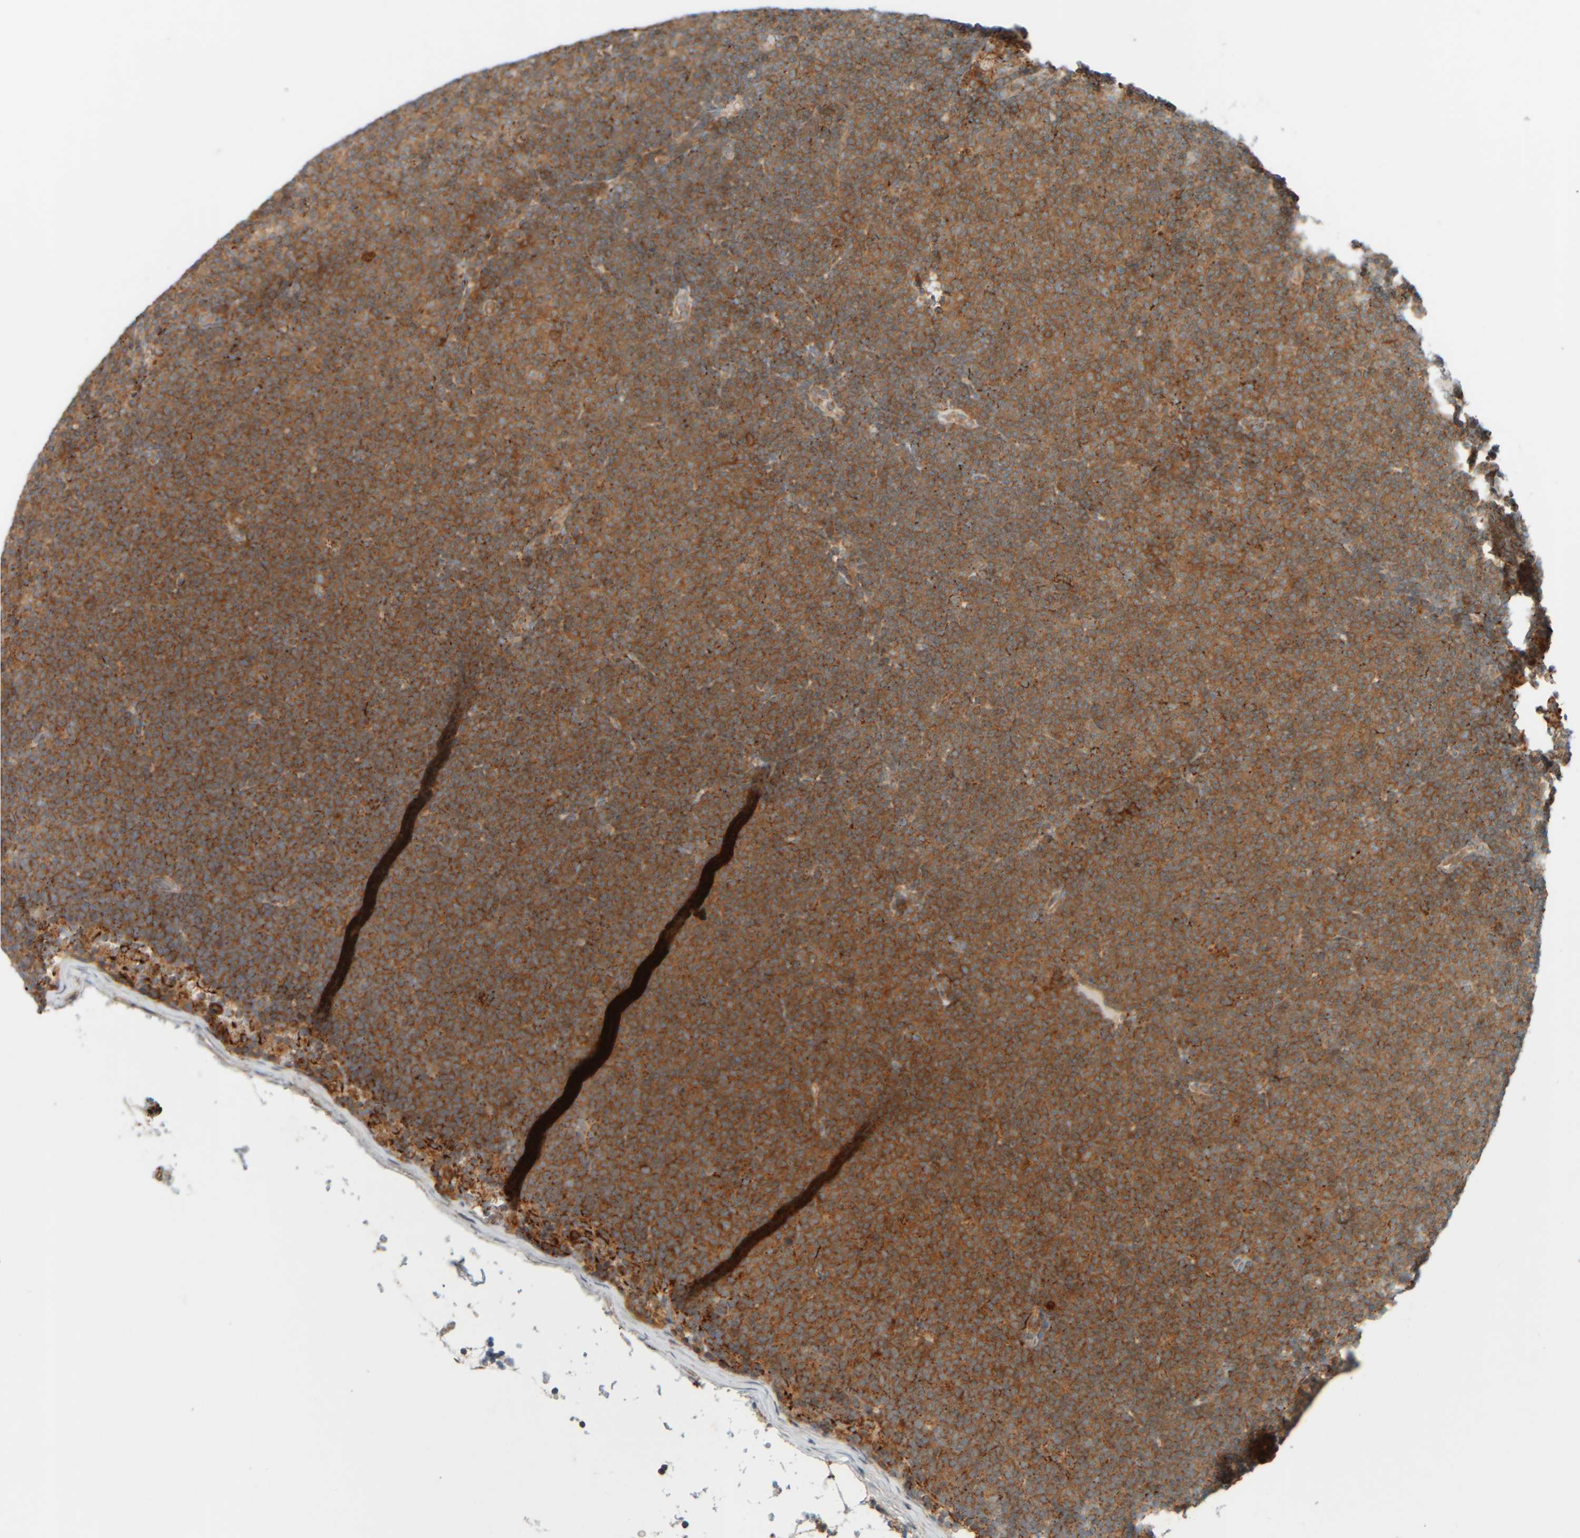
{"staining": {"intensity": "moderate", "quantity": ">75%", "location": "cytoplasmic/membranous"}, "tissue": "lymphoma", "cell_type": "Tumor cells", "image_type": "cancer", "snomed": [{"axis": "morphology", "description": "Malignant lymphoma, non-Hodgkin's type, Low grade"}, {"axis": "topography", "description": "Lymph node"}], "caption": "Human lymphoma stained with a protein marker reveals moderate staining in tumor cells.", "gene": "SPAG5", "patient": {"sex": "female", "age": 53}}